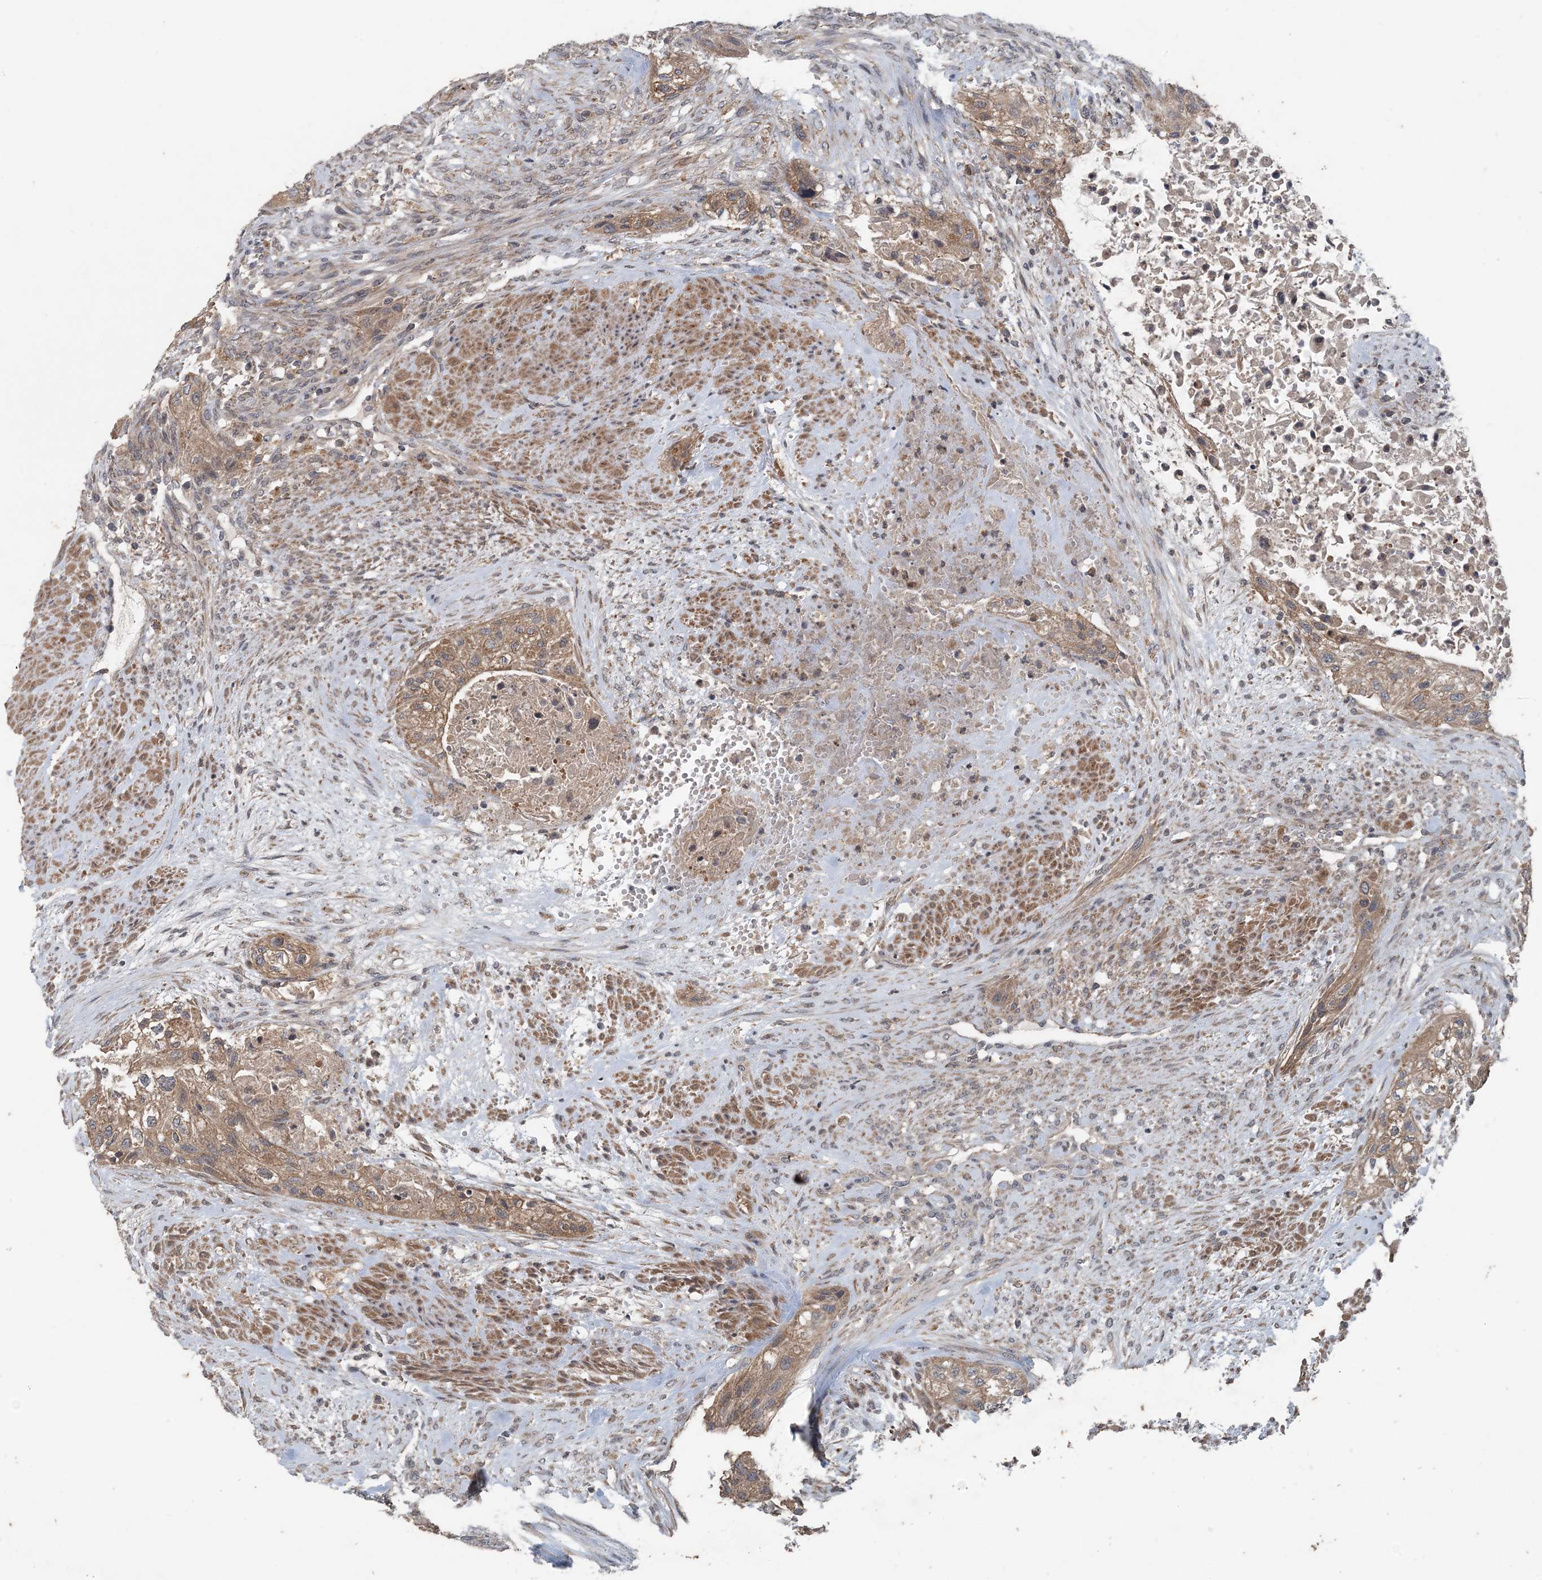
{"staining": {"intensity": "weak", "quantity": ">75%", "location": "cytoplasmic/membranous"}, "tissue": "urothelial cancer", "cell_type": "Tumor cells", "image_type": "cancer", "snomed": [{"axis": "morphology", "description": "Urothelial carcinoma, High grade"}, {"axis": "topography", "description": "Urinary bladder"}], "caption": "A high-resolution histopathology image shows immunohistochemistry (IHC) staining of urothelial carcinoma (high-grade), which reveals weak cytoplasmic/membranous staining in approximately >75% of tumor cells.", "gene": "MYO9B", "patient": {"sex": "male", "age": 35}}